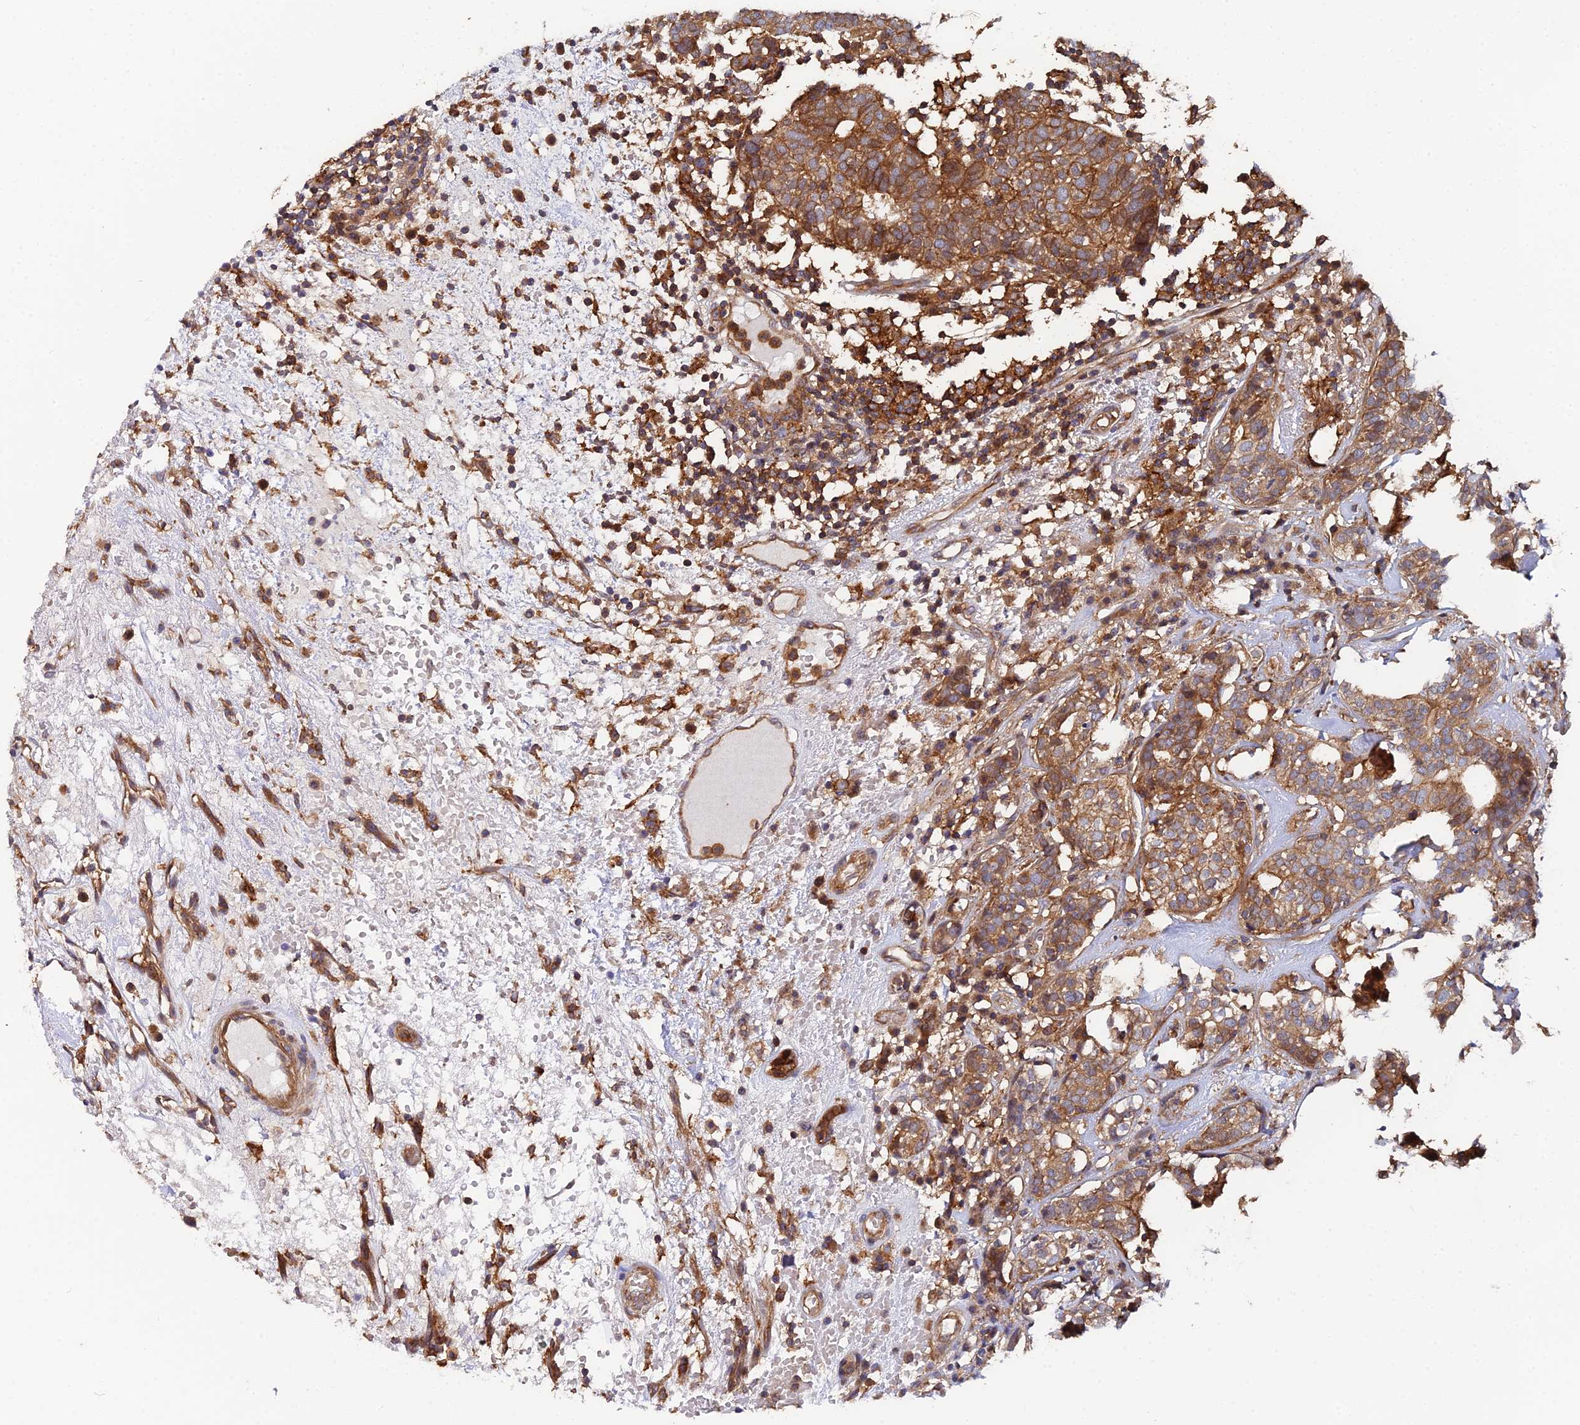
{"staining": {"intensity": "moderate", "quantity": ">75%", "location": "cytoplasmic/membranous"}, "tissue": "head and neck cancer", "cell_type": "Tumor cells", "image_type": "cancer", "snomed": [{"axis": "morphology", "description": "Adenocarcinoma, NOS"}, {"axis": "topography", "description": "Salivary gland"}, {"axis": "topography", "description": "Head-Neck"}], "caption": "Immunohistochemical staining of human head and neck cancer (adenocarcinoma) reveals moderate cytoplasmic/membranous protein staining in approximately >75% of tumor cells. (brown staining indicates protein expression, while blue staining denotes nuclei).", "gene": "GNG5B", "patient": {"sex": "female", "age": 65}}